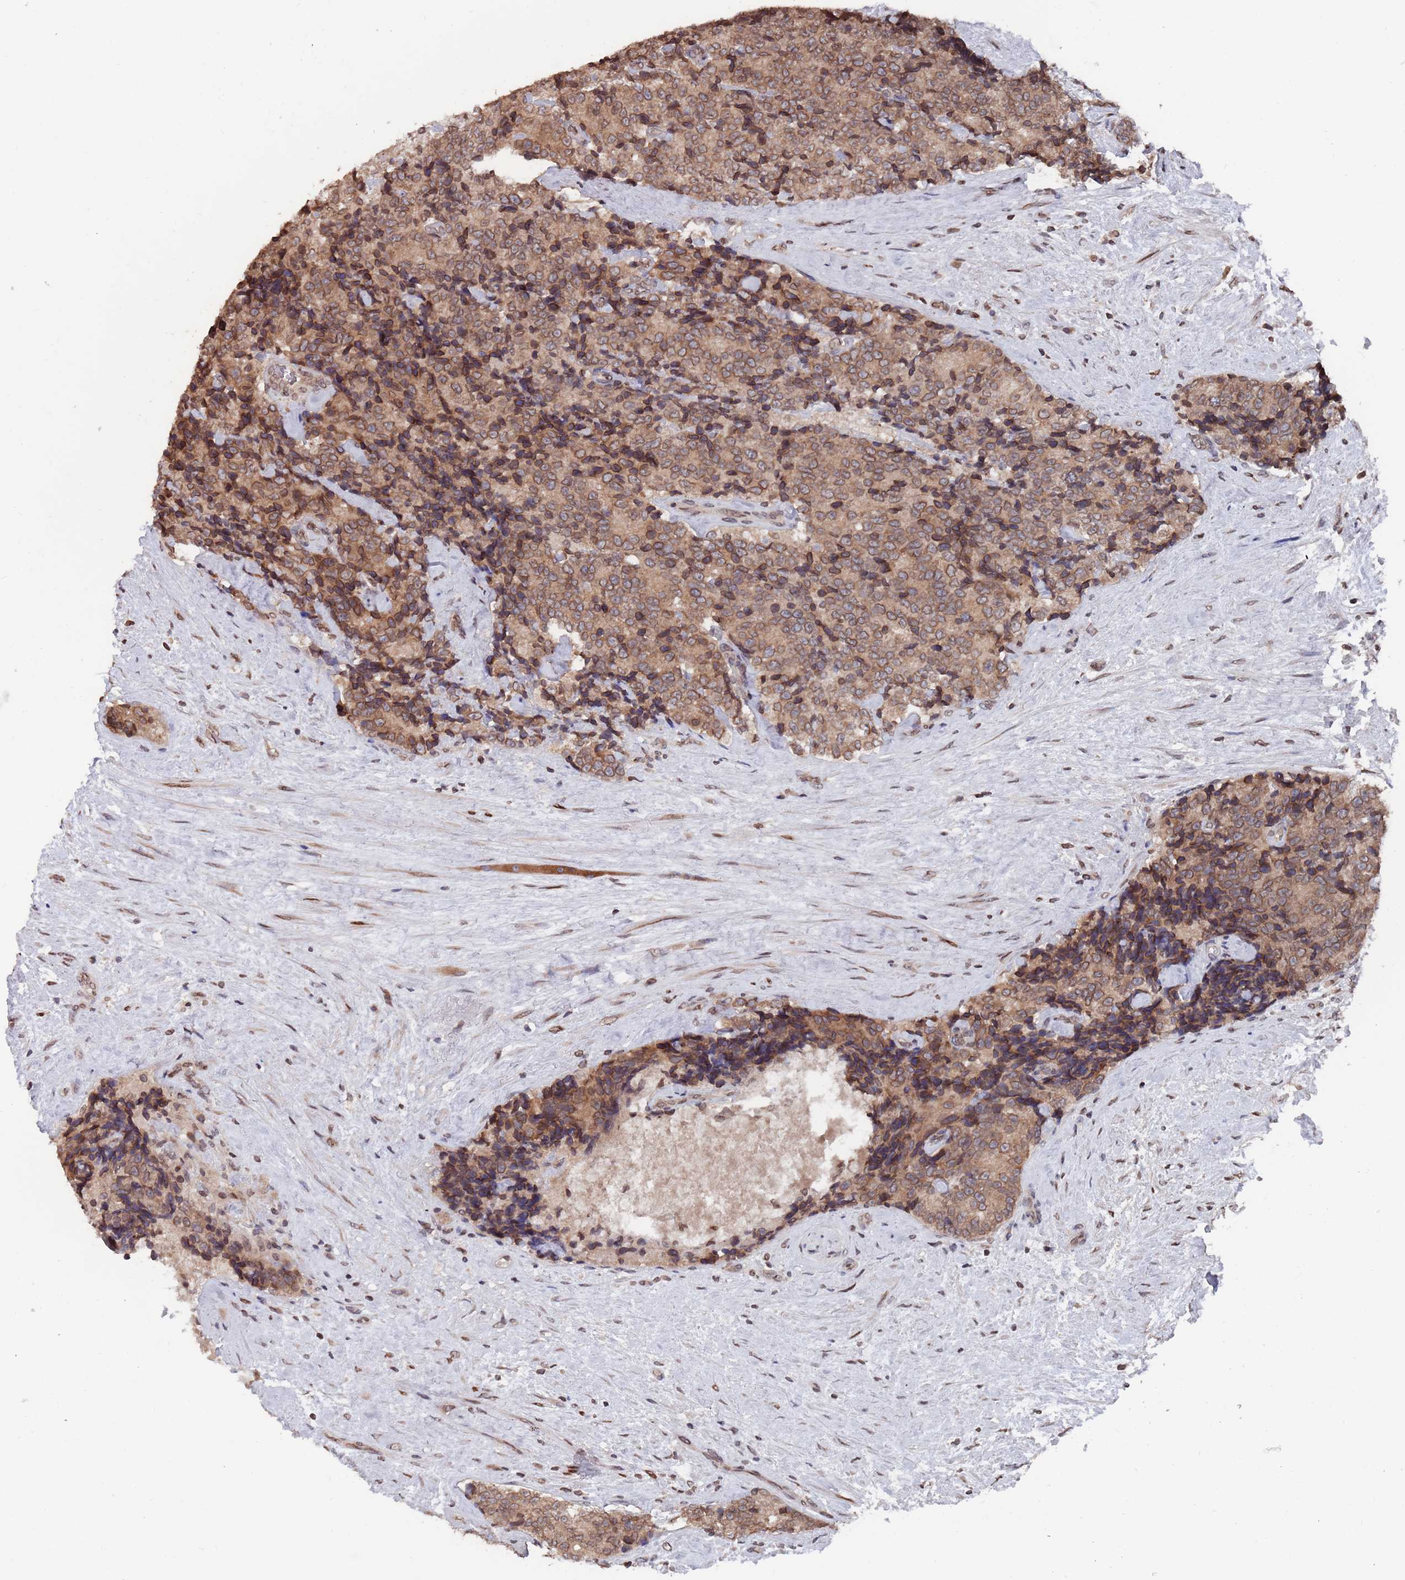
{"staining": {"intensity": "moderate", "quantity": ">75%", "location": "cytoplasmic/membranous,nuclear"}, "tissue": "prostate cancer", "cell_type": "Tumor cells", "image_type": "cancer", "snomed": [{"axis": "morphology", "description": "Adenocarcinoma, High grade"}, {"axis": "topography", "description": "Prostate"}], "caption": "About >75% of tumor cells in prostate adenocarcinoma (high-grade) demonstrate moderate cytoplasmic/membranous and nuclear protein staining as visualized by brown immunohistochemical staining.", "gene": "SDHAF3", "patient": {"sex": "male", "age": 70}}